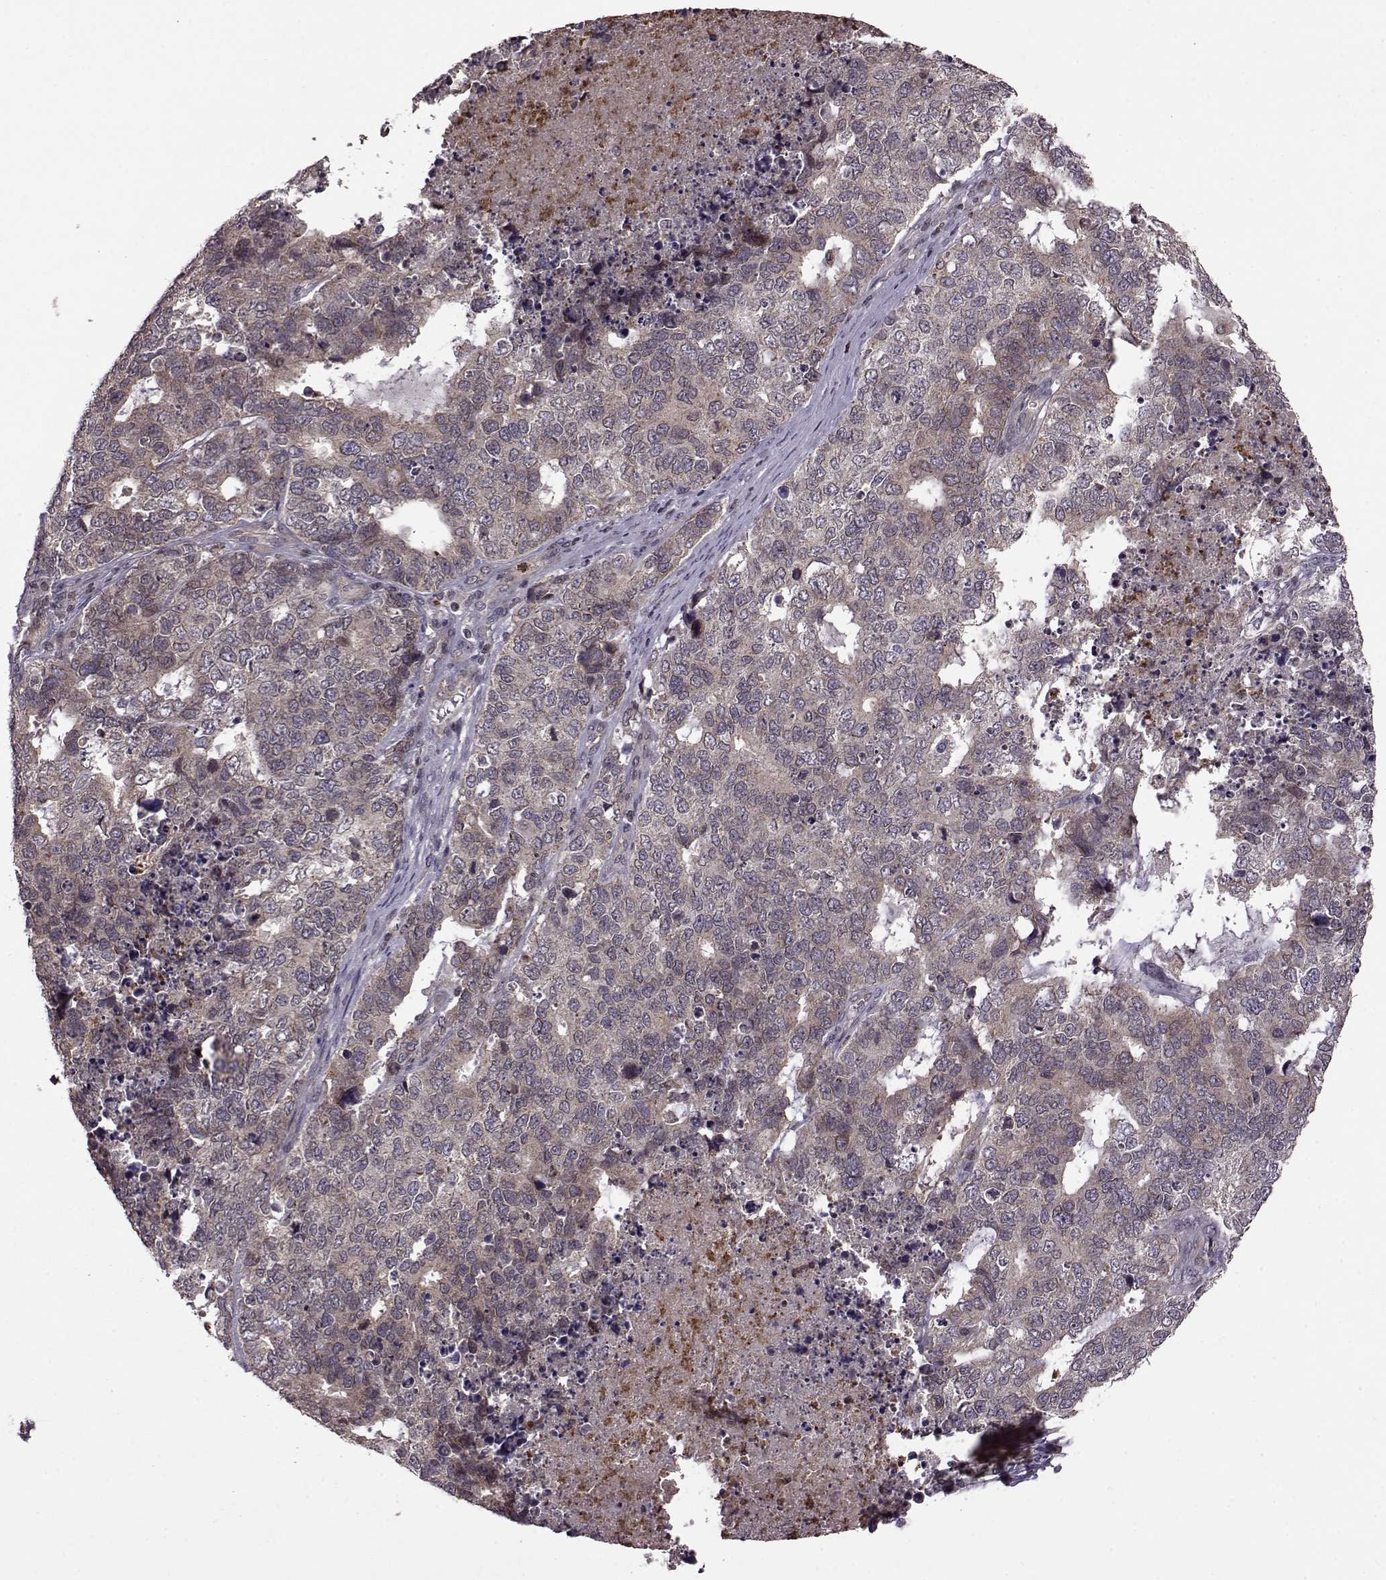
{"staining": {"intensity": "weak", "quantity": "<25%", "location": "cytoplasmic/membranous"}, "tissue": "cervical cancer", "cell_type": "Tumor cells", "image_type": "cancer", "snomed": [{"axis": "morphology", "description": "Squamous cell carcinoma, NOS"}, {"axis": "topography", "description": "Cervix"}], "caption": "A micrograph of cervical cancer (squamous cell carcinoma) stained for a protein reveals no brown staining in tumor cells.", "gene": "TRMU", "patient": {"sex": "female", "age": 63}}